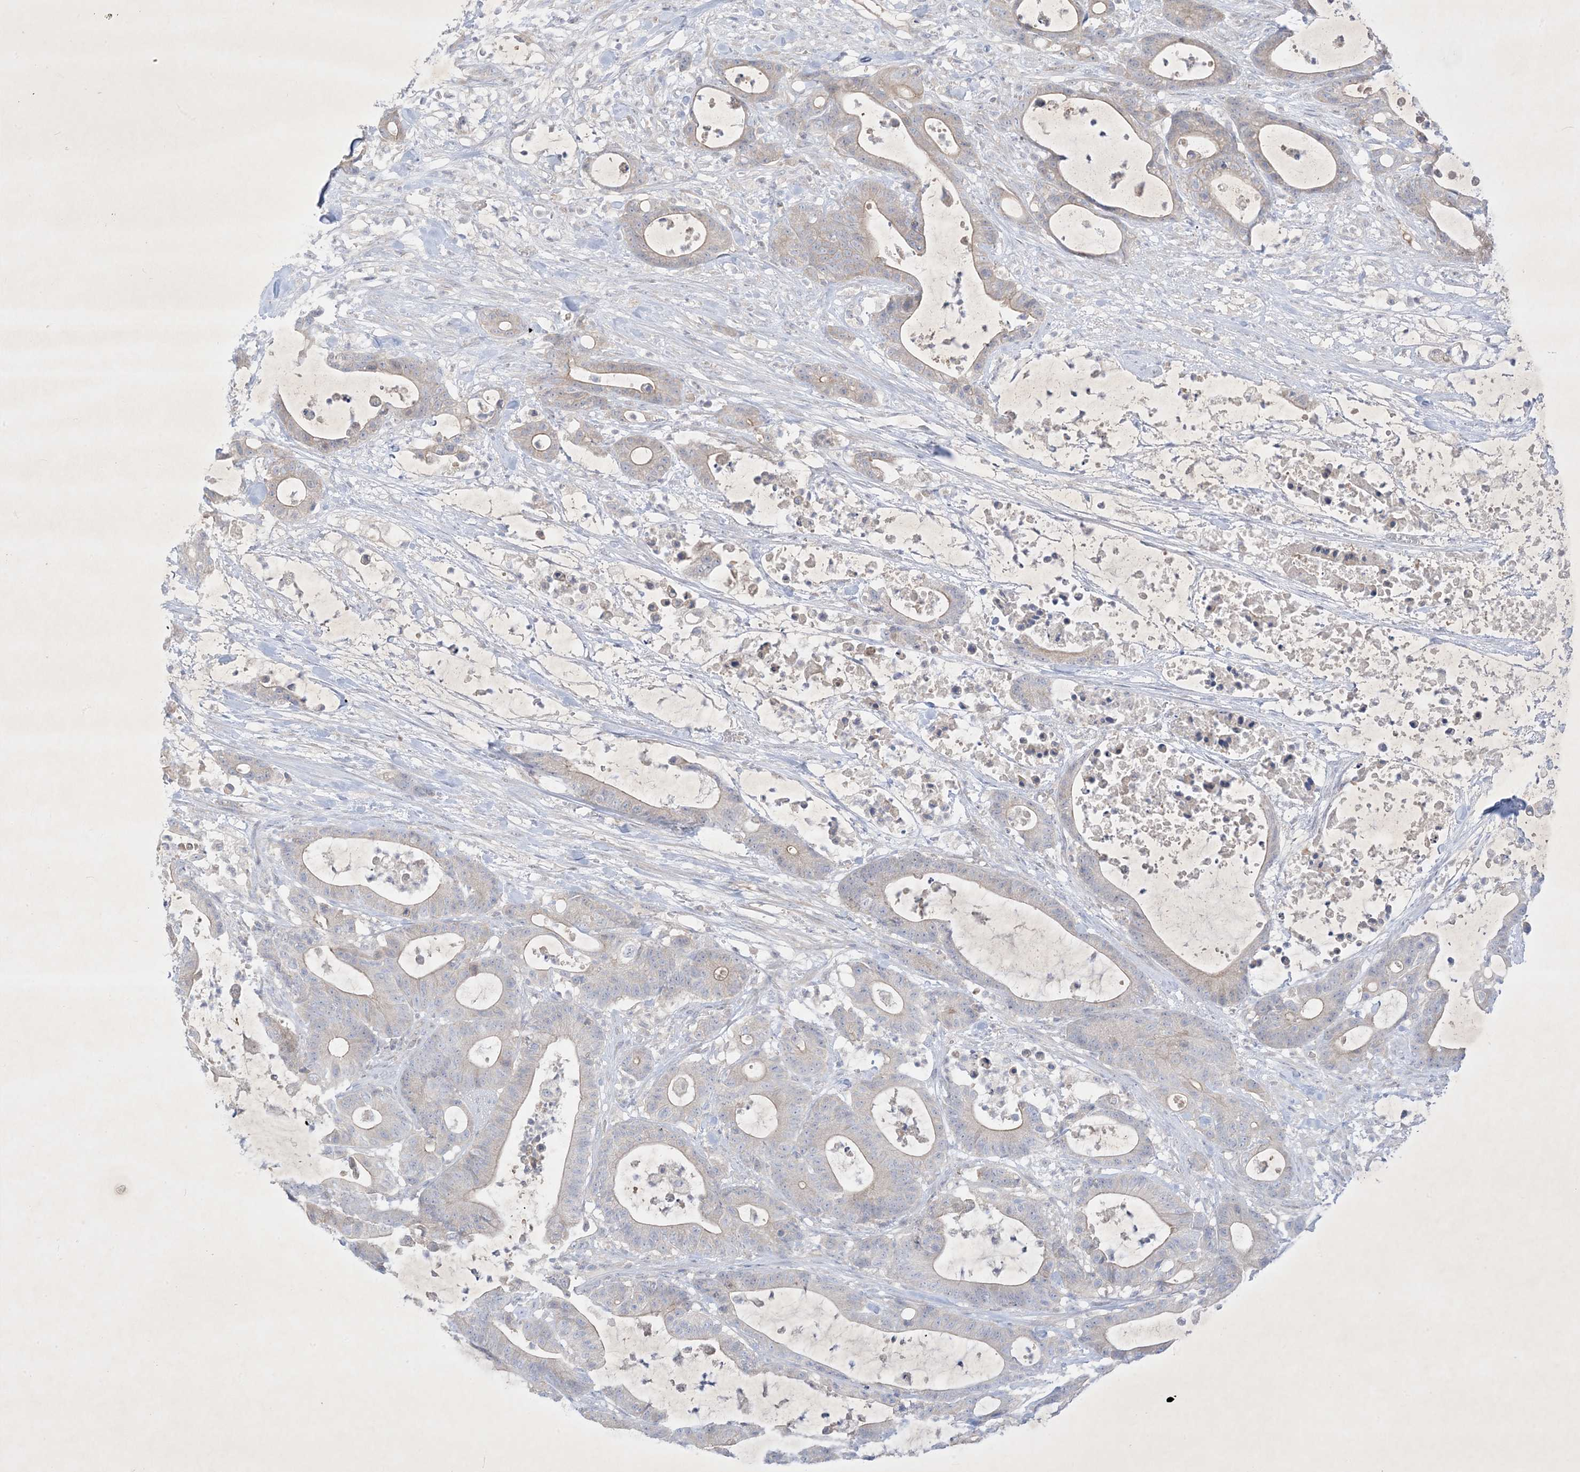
{"staining": {"intensity": "weak", "quantity": "<25%", "location": "cytoplasmic/membranous"}, "tissue": "colorectal cancer", "cell_type": "Tumor cells", "image_type": "cancer", "snomed": [{"axis": "morphology", "description": "Adenocarcinoma, NOS"}, {"axis": "topography", "description": "Colon"}], "caption": "An immunohistochemistry (IHC) image of colorectal adenocarcinoma is shown. There is no staining in tumor cells of colorectal adenocarcinoma.", "gene": "PLEKHA3", "patient": {"sex": "female", "age": 84}}